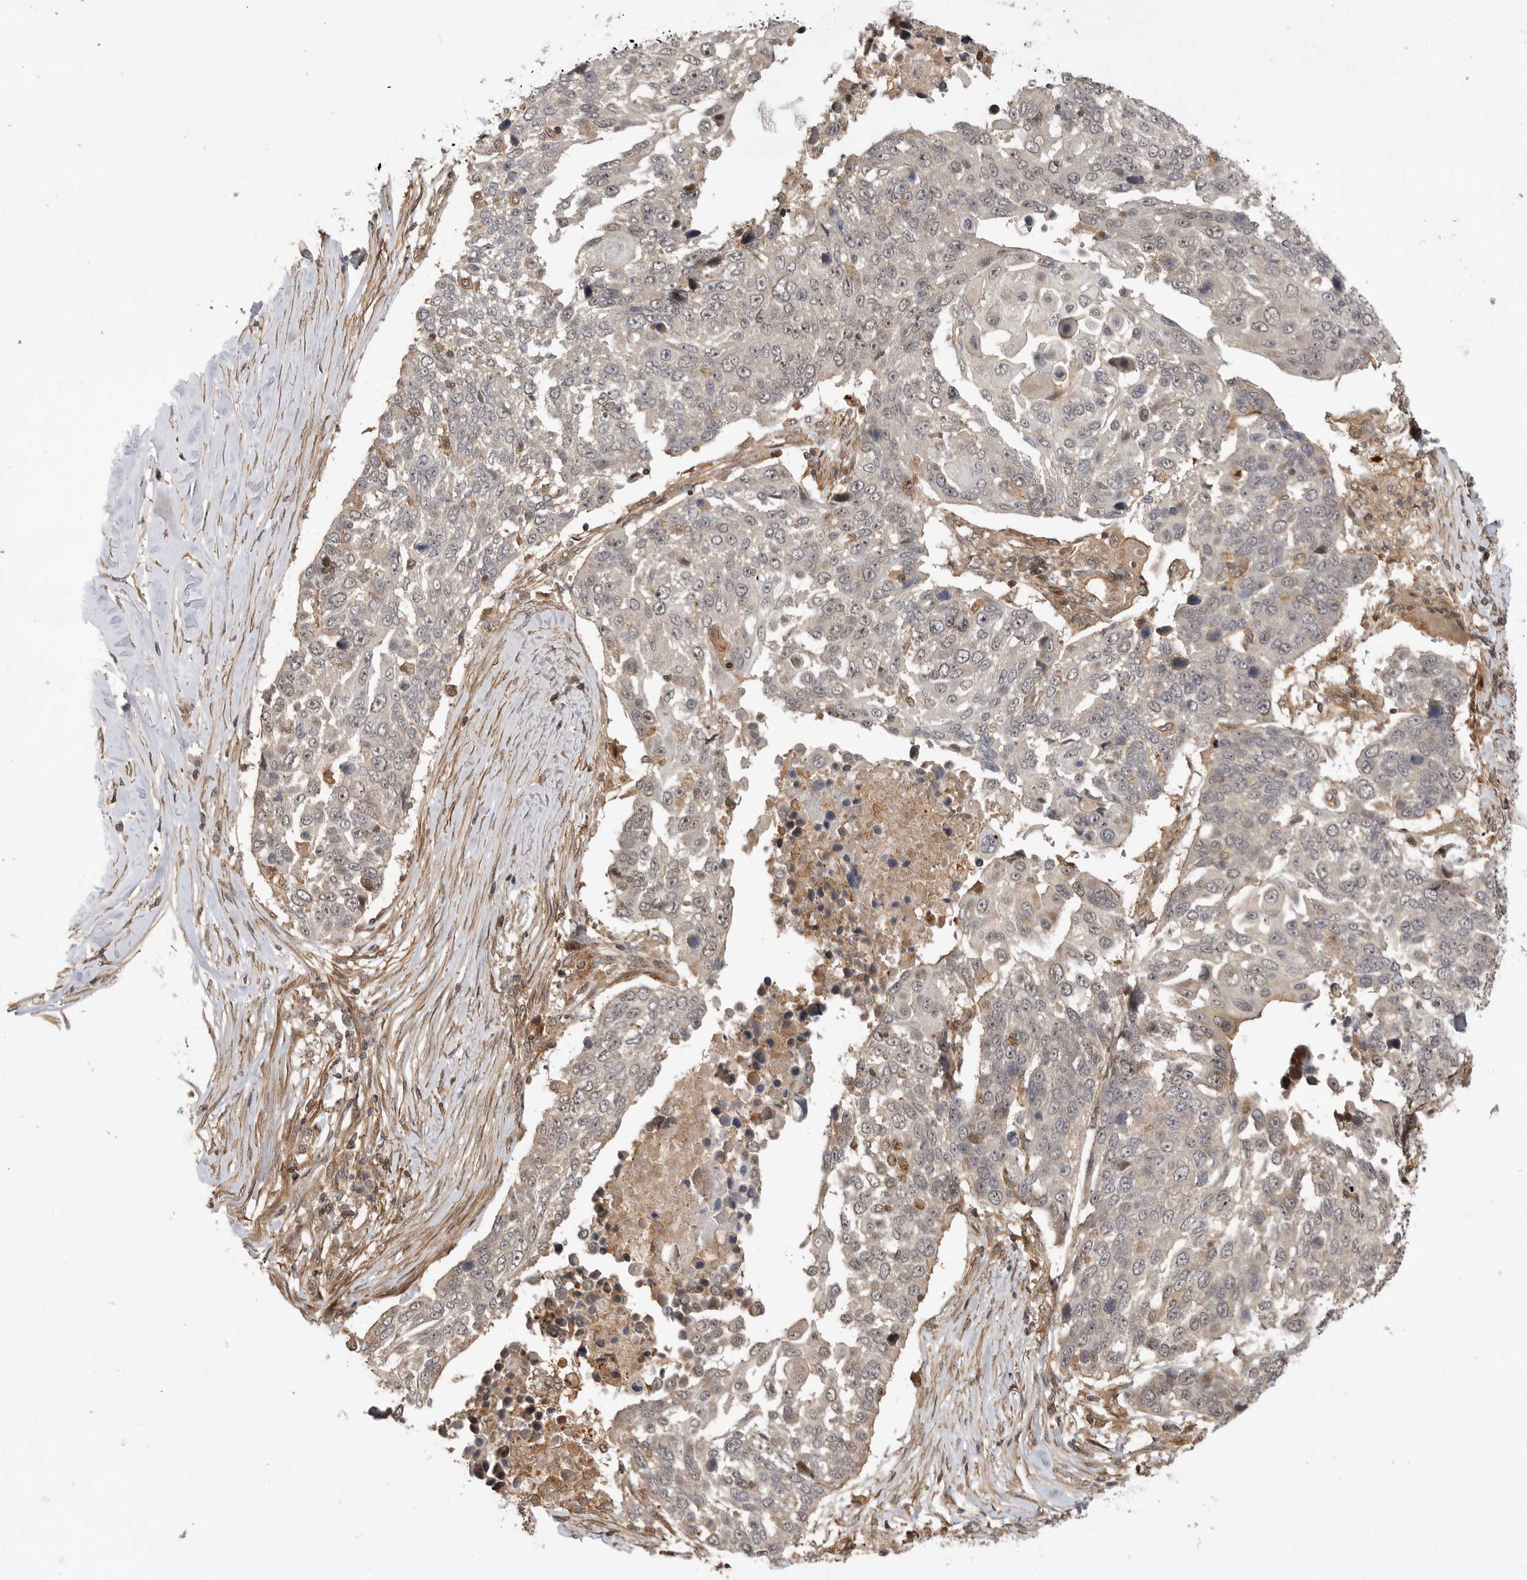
{"staining": {"intensity": "negative", "quantity": "none", "location": "none"}, "tissue": "lung cancer", "cell_type": "Tumor cells", "image_type": "cancer", "snomed": [{"axis": "morphology", "description": "Squamous cell carcinoma, NOS"}, {"axis": "topography", "description": "Lung"}], "caption": "Protein analysis of lung cancer (squamous cell carcinoma) displays no significant positivity in tumor cells.", "gene": "ADPRS", "patient": {"sex": "male", "age": 66}}